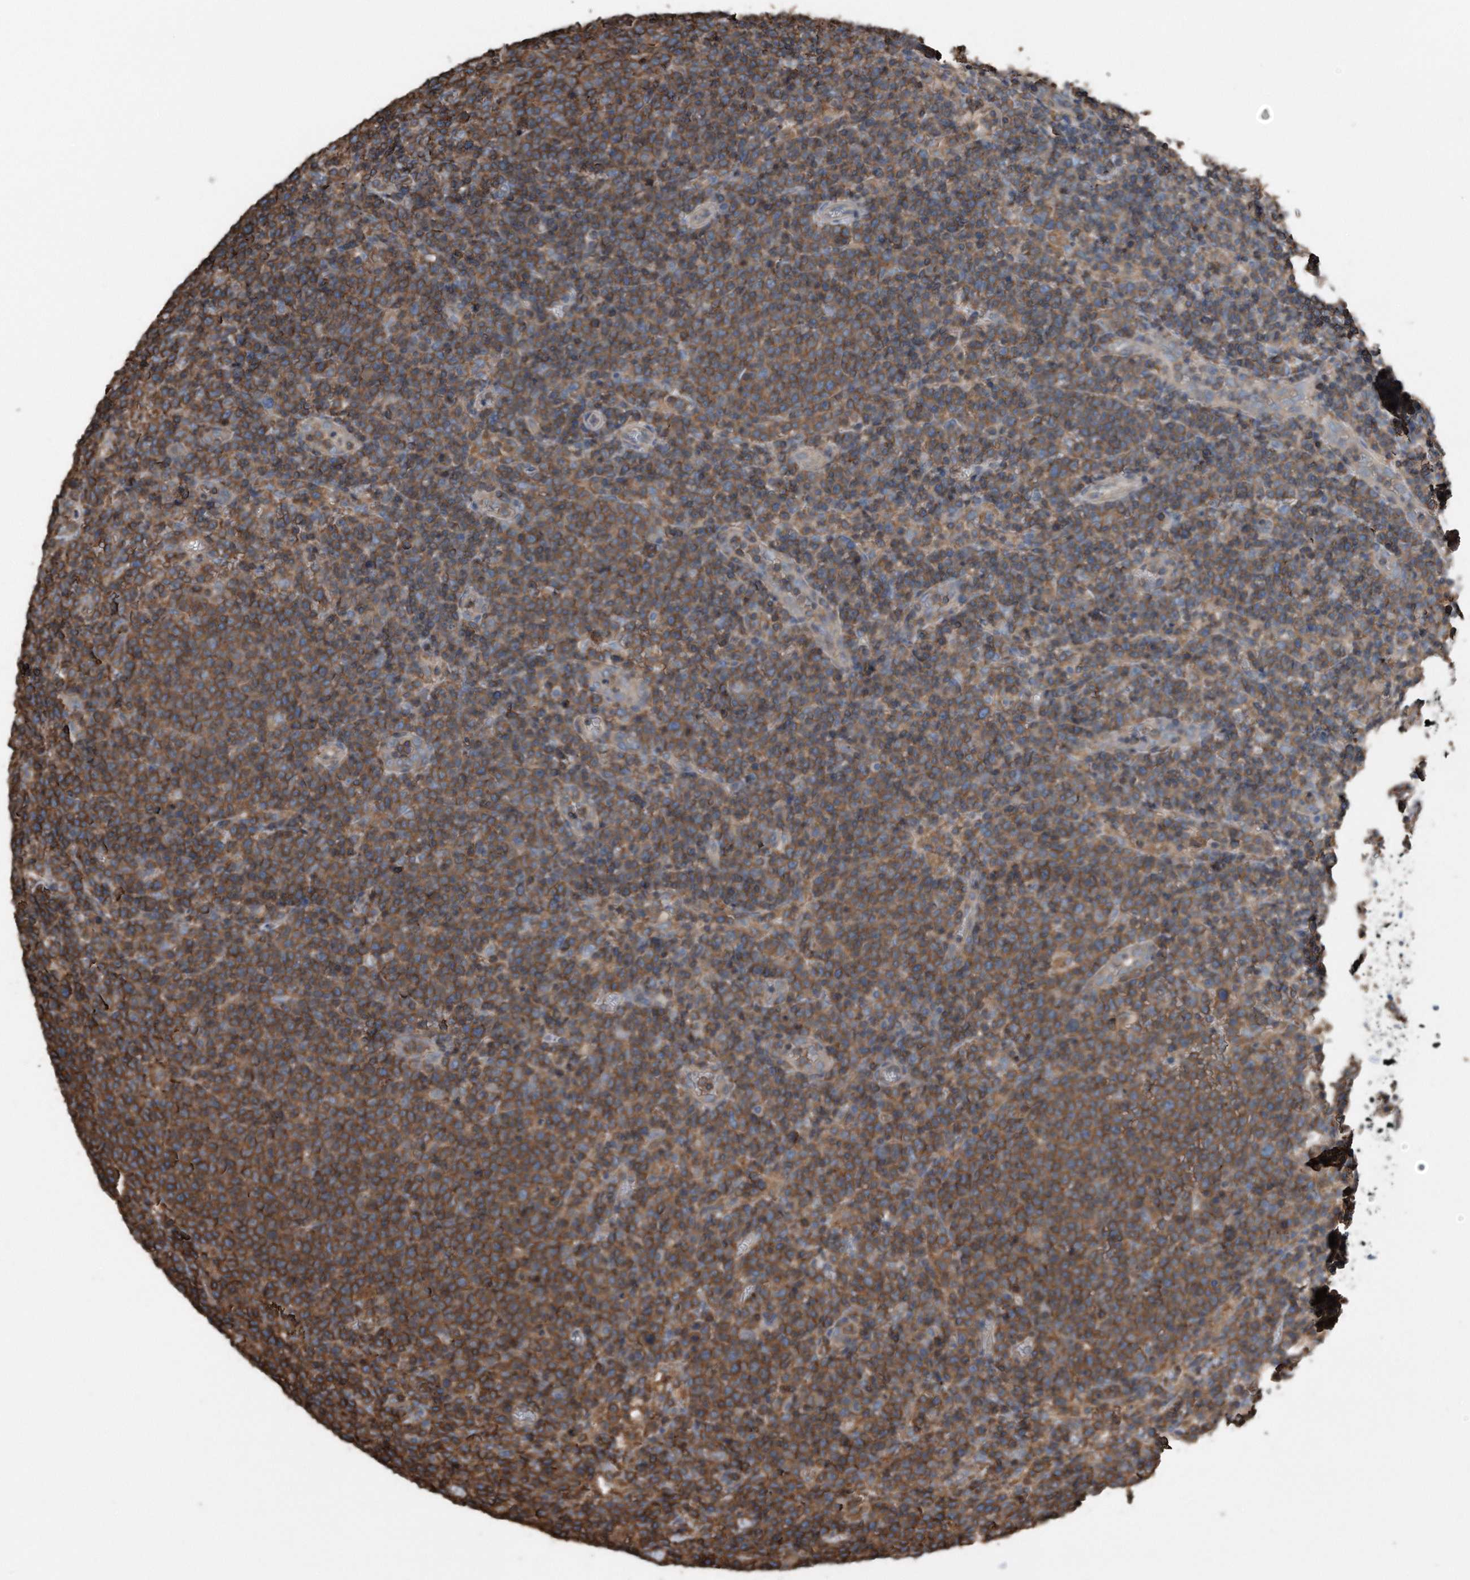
{"staining": {"intensity": "moderate", "quantity": ">75%", "location": "cytoplasmic/membranous"}, "tissue": "lymphoma", "cell_type": "Tumor cells", "image_type": "cancer", "snomed": [{"axis": "morphology", "description": "Malignant lymphoma, non-Hodgkin's type, High grade"}, {"axis": "topography", "description": "Lymph node"}], "caption": "An immunohistochemistry micrograph of neoplastic tissue is shown. Protein staining in brown highlights moderate cytoplasmic/membranous positivity in lymphoma within tumor cells.", "gene": "RSPO3", "patient": {"sex": "male", "age": 61}}